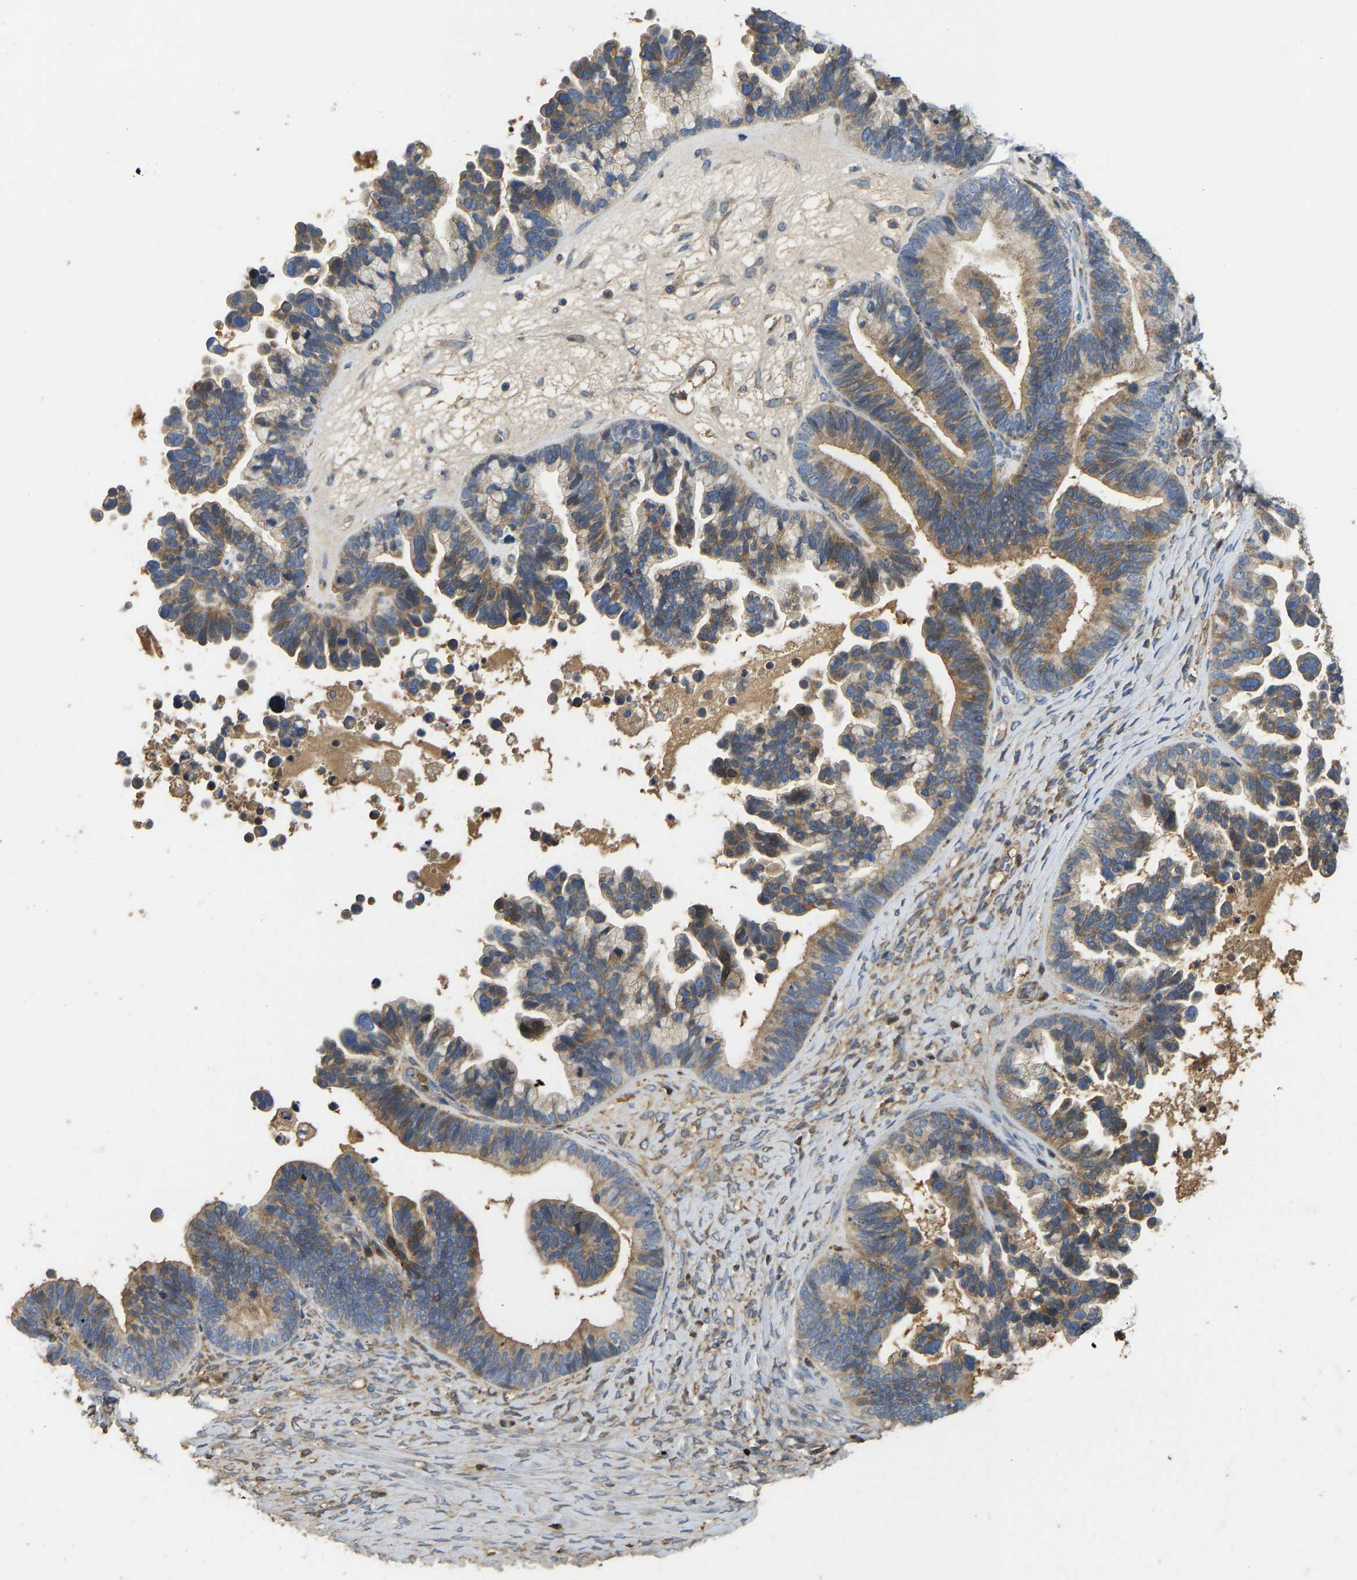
{"staining": {"intensity": "moderate", "quantity": ">75%", "location": "cytoplasmic/membranous"}, "tissue": "ovarian cancer", "cell_type": "Tumor cells", "image_type": "cancer", "snomed": [{"axis": "morphology", "description": "Cystadenocarcinoma, serous, NOS"}, {"axis": "topography", "description": "Ovary"}], "caption": "Protein staining reveals moderate cytoplasmic/membranous positivity in about >75% of tumor cells in ovarian cancer (serous cystadenocarcinoma).", "gene": "VCPKMT", "patient": {"sex": "female", "age": 56}}